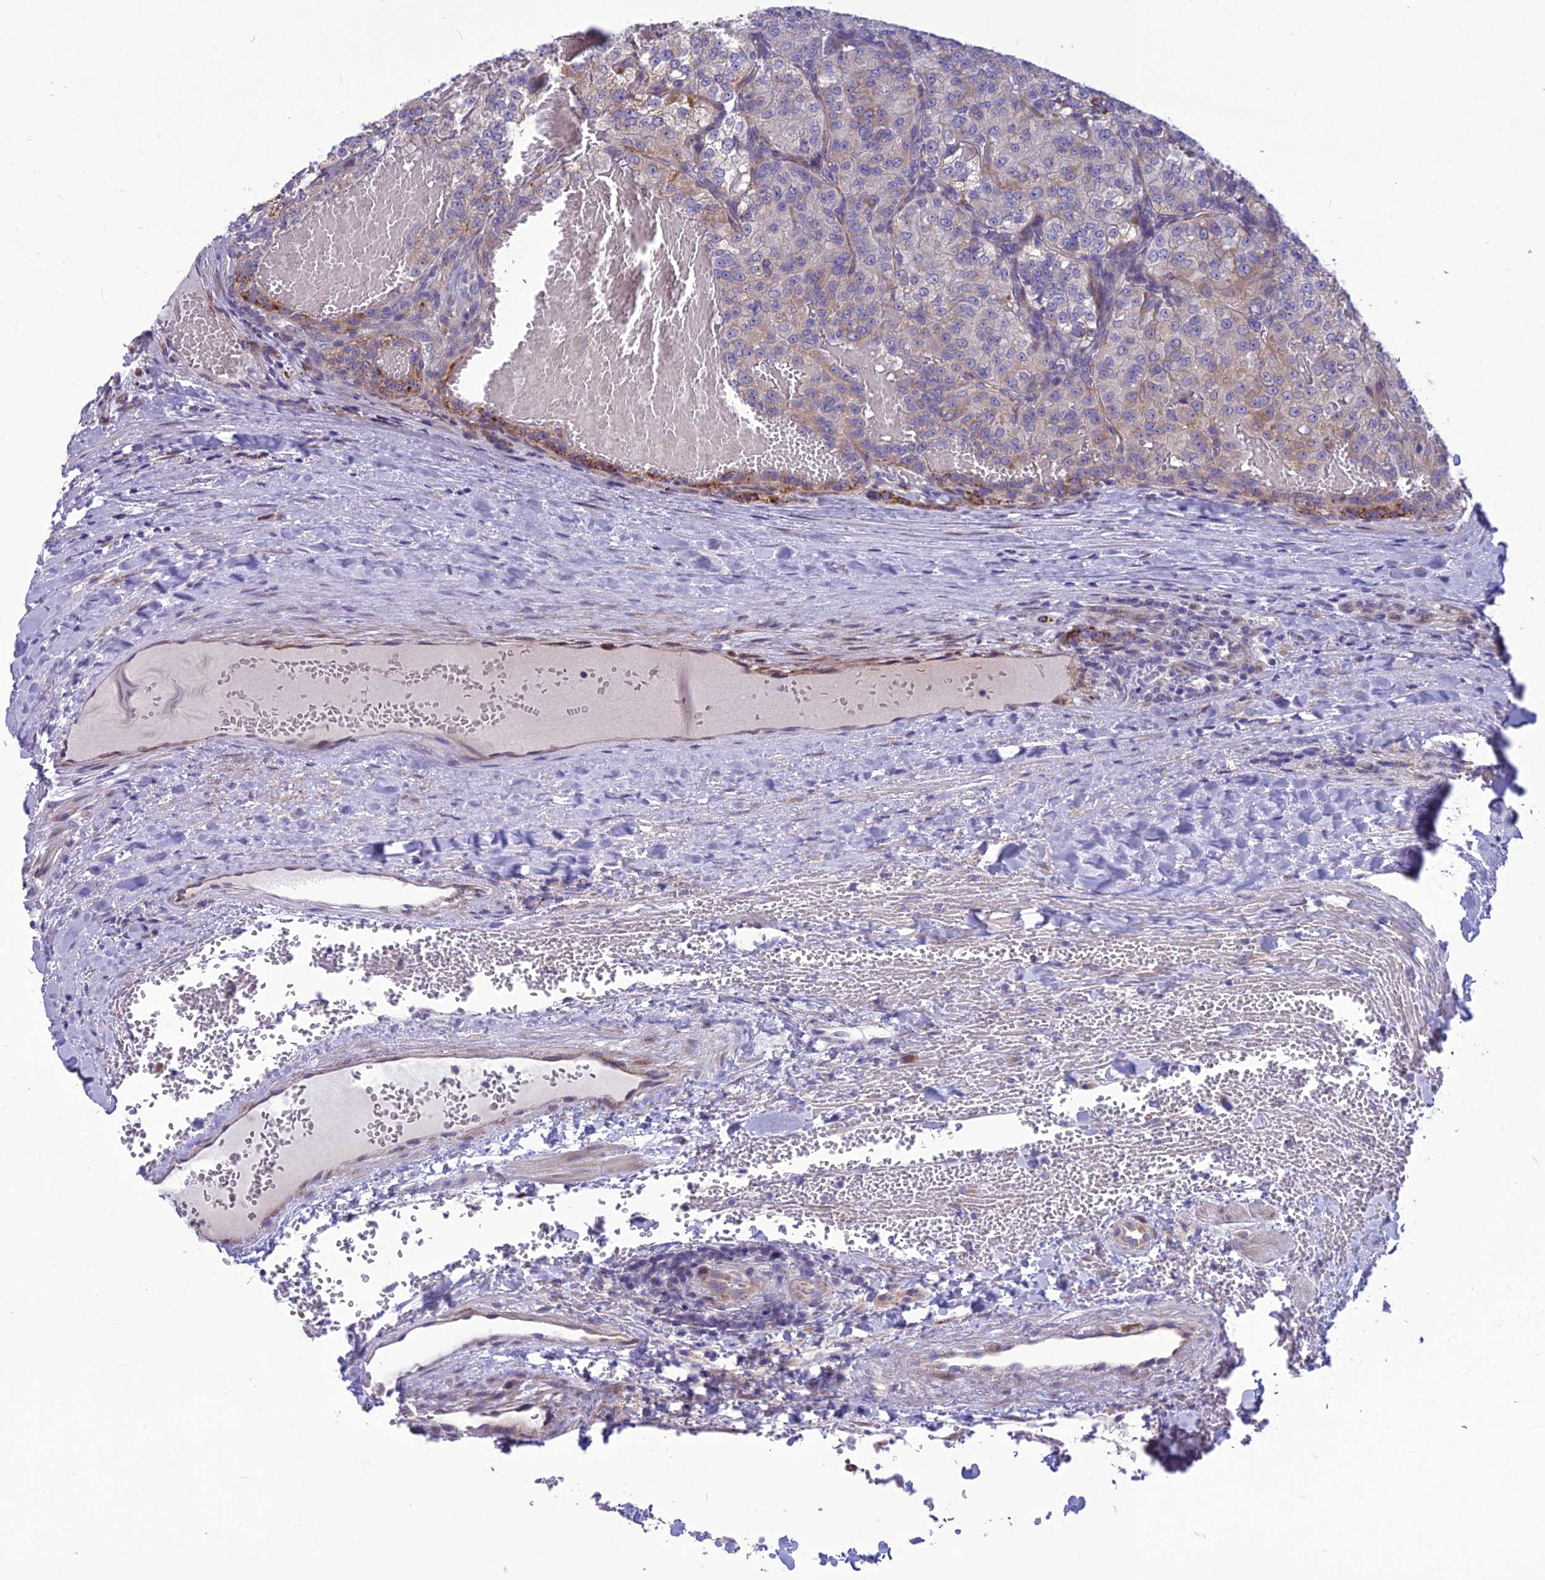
{"staining": {"intensity": "moderate", "quantity": "<25%", "location": "cytoplasmic/membranous"}, "tissue": "renal cancer", "cell_type": "Tumor cells", "image_type": "cancer", "snomed": [{"axis": "morphology", "description": "Adenocarcinoma, NOS"}, {"axis": "topography", "description": "Kidney"}], "caption": "Adenocarcinoma (renal) stained with IHC reveals moderate cytoplasmic/membranous positivity in approximately <25% of tumor cells.", "gene": "PSMF1", "patient": {"sex": "female", "age": 63}}